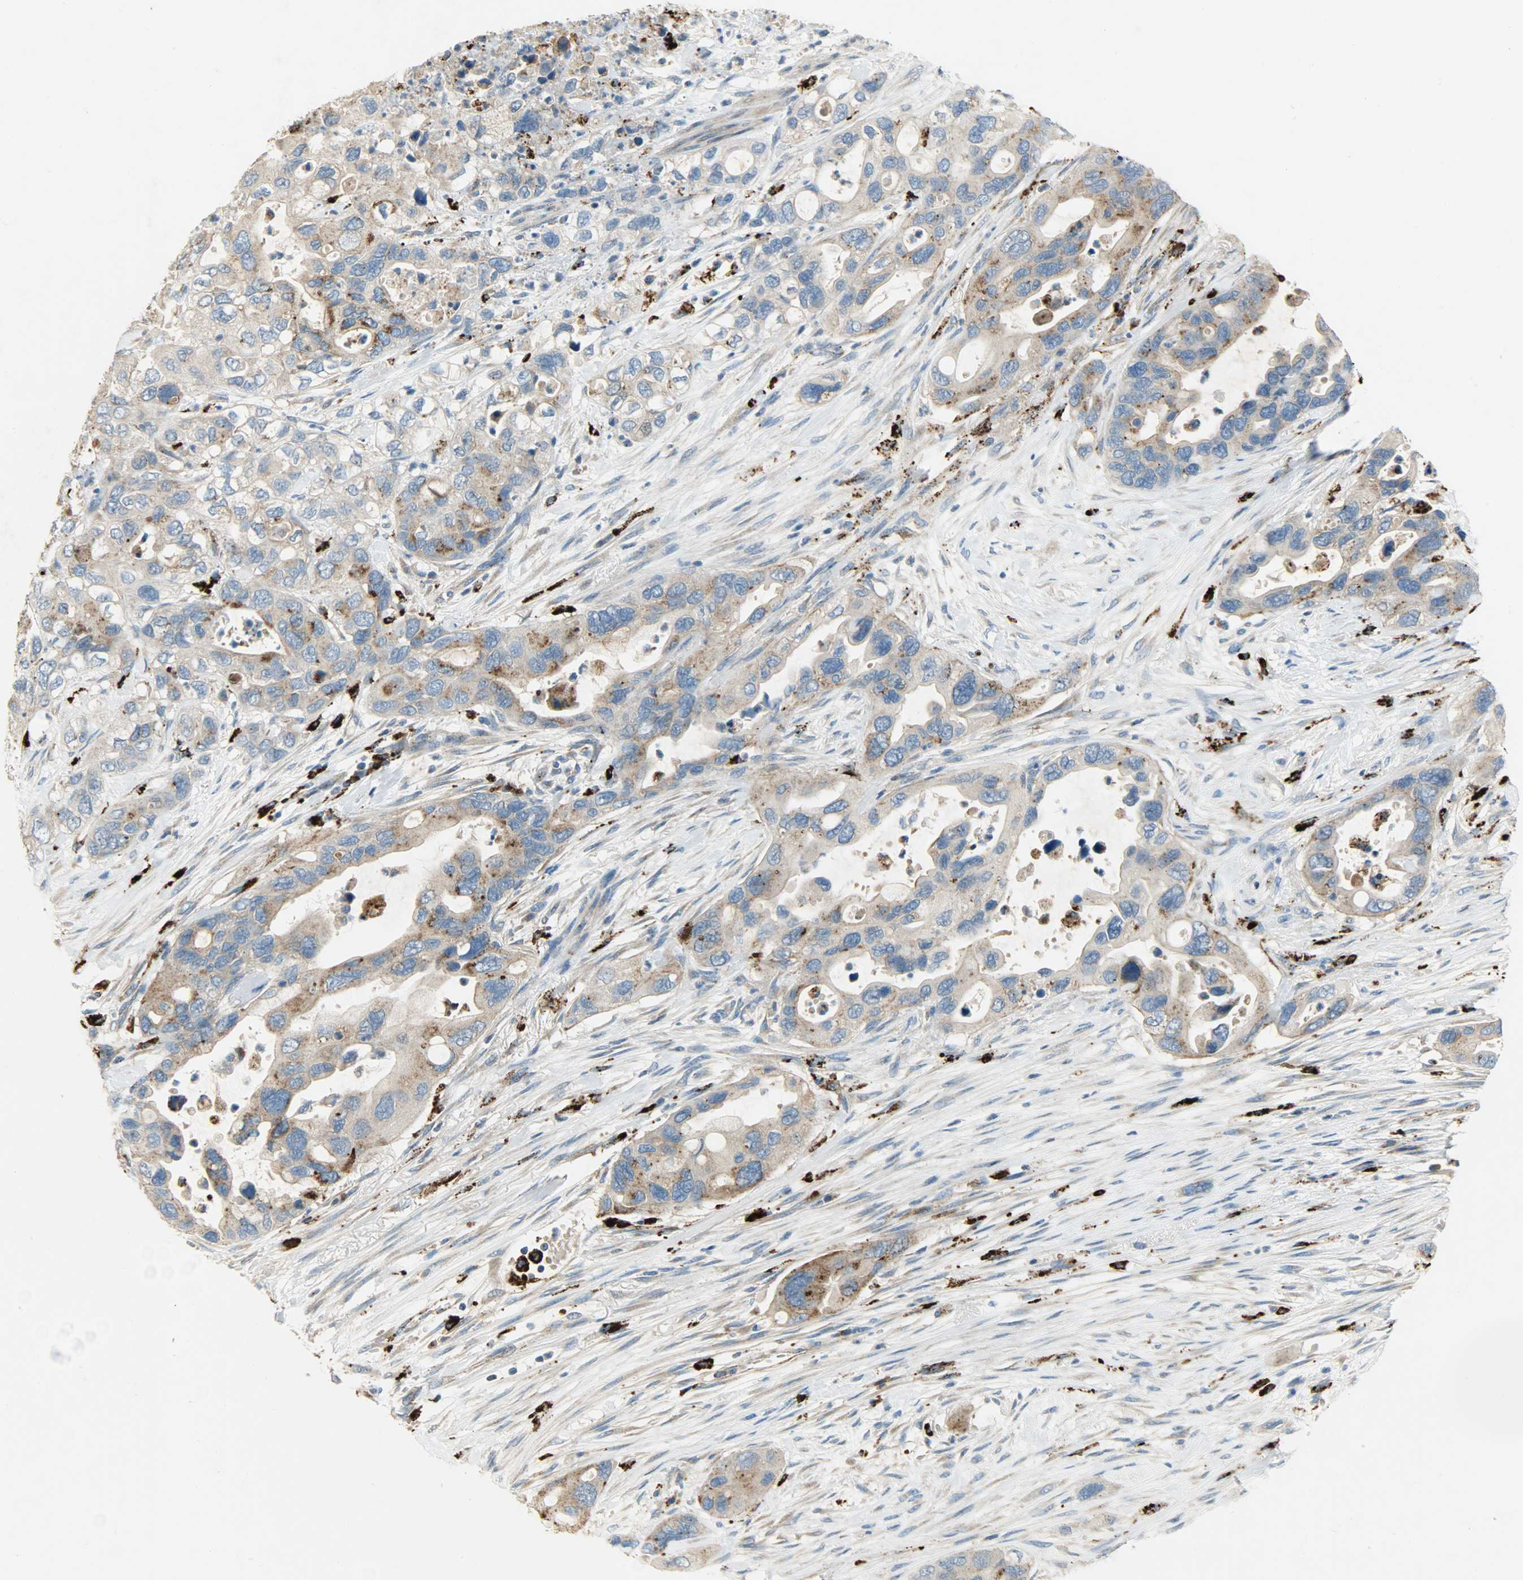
{"staining": {"intensity": "weak", "quantity": ">75%", "location": "cytoplasmic/membranous"}, "tissue": "pancreatic cancer", "cell_type": "Tumor cells", "image_type": "cancer", "snomed": [{"axis": "morphology", "description": "Adenocarcinoma, NOS"}, {"axis": "topography", "description": "Pancreas"}], "caption": "A high-resolution histopathology image shows immunohistochemistry (IHC) staining of pancreatic adenocarcinoma, which shows weak cytoplasmic/membranous positivity in approximately >75% of tumor cells.", "gene": "ASAH1", "patient": {"sex": "female", "age": 71}}